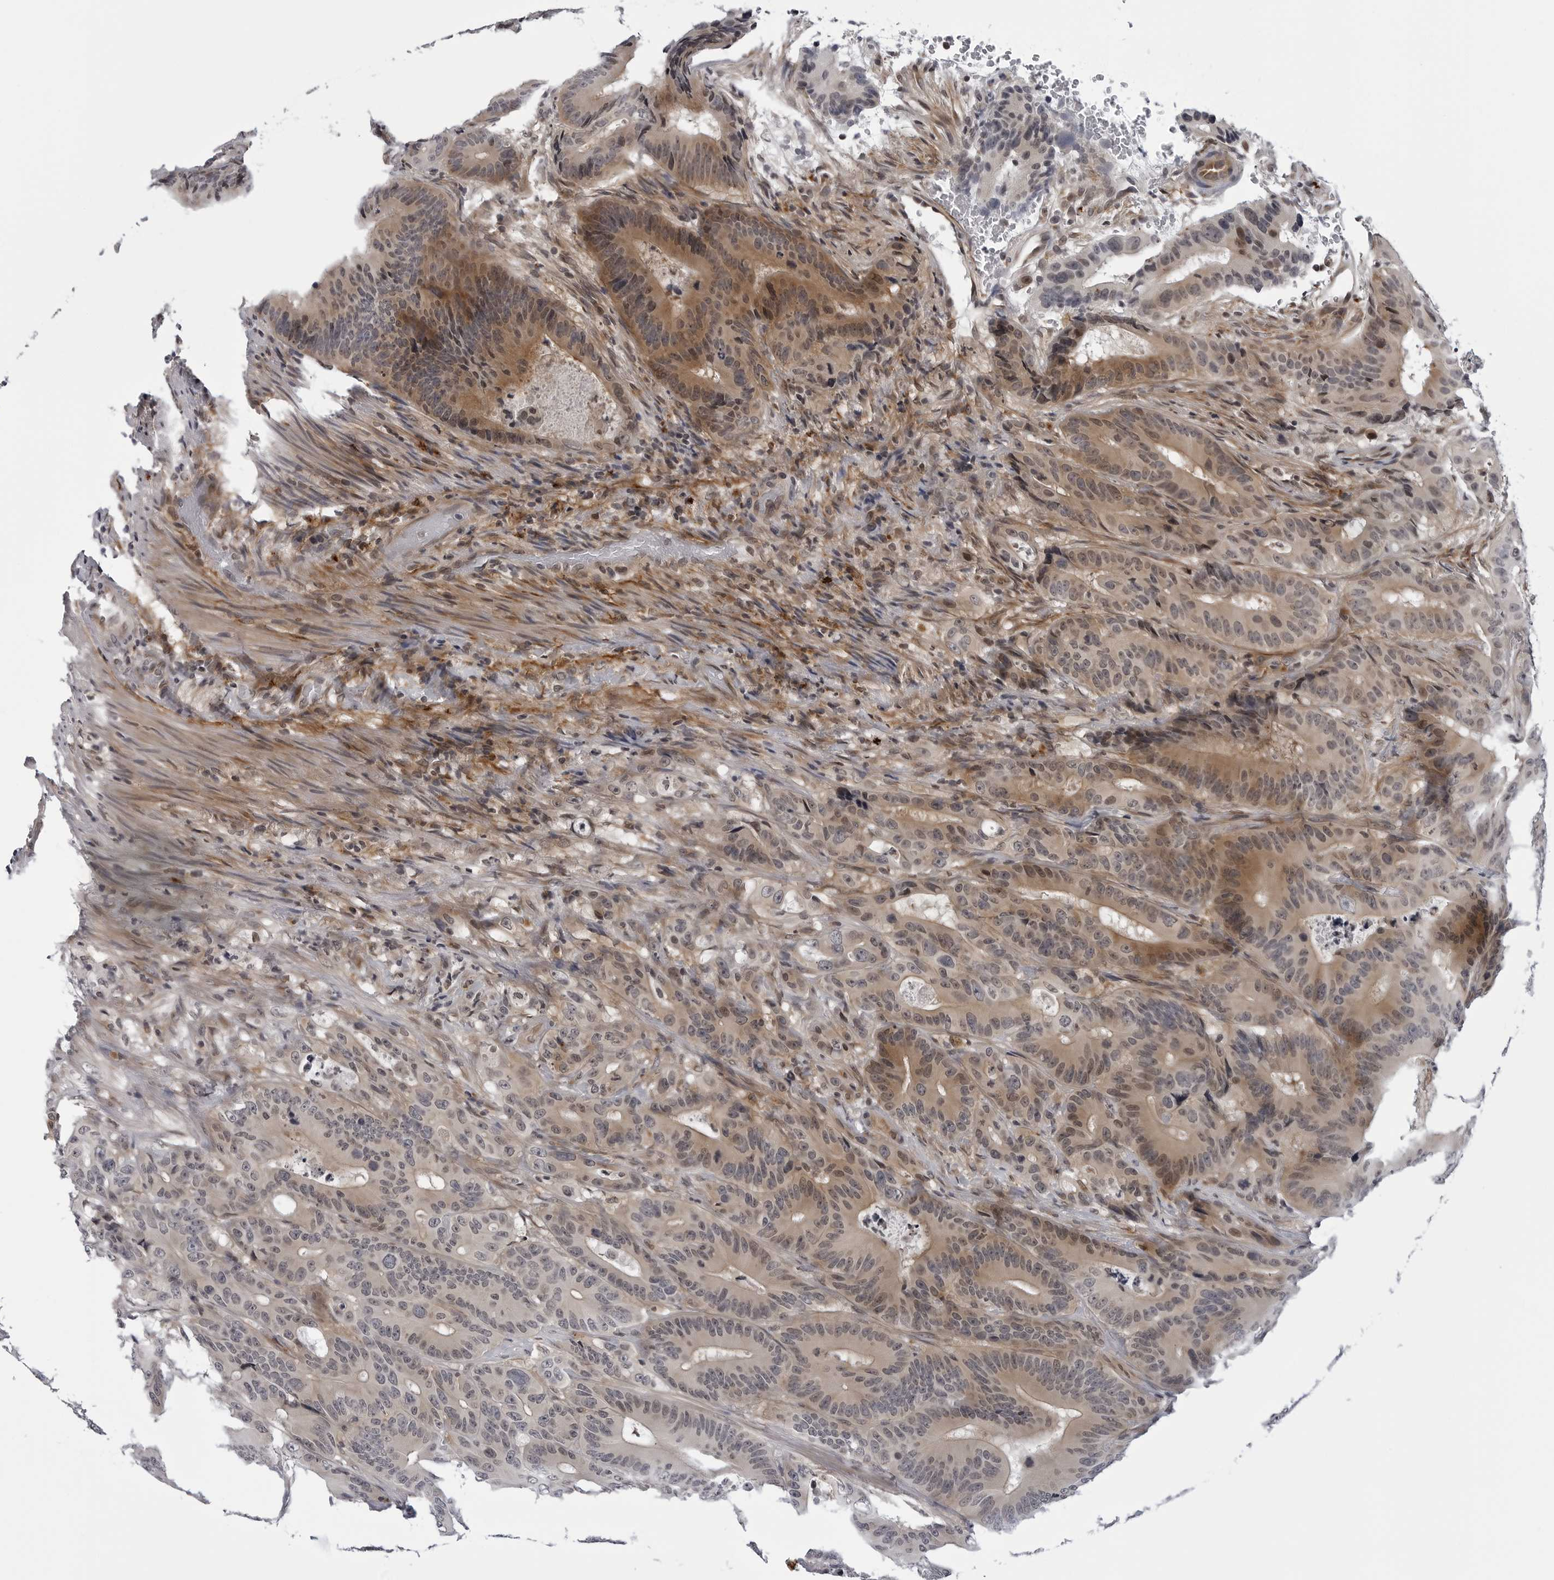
{"staining": {"intensity": "moderate", "quantity": "25%-75%", "location": "cytoplasmic/membranous"}, "tissue": "colorectal cancer", "cell_type": "Tumor cells", "image_type": "cancer", "snomed": [{"axis": "morphology", "description": "Adenocarcinoma, NOS"}, {"axis": "topography", "description": "Colon"}], "caption": "High-power microscopy captured an IHC image of adenocarcinoma (colorectal), revealing moderate cytoplasmic/membranous expression in about 25%-75% of tumor cells.", "gene": "KIAA1614", "patient": {"sex": "male", "age": 83}}